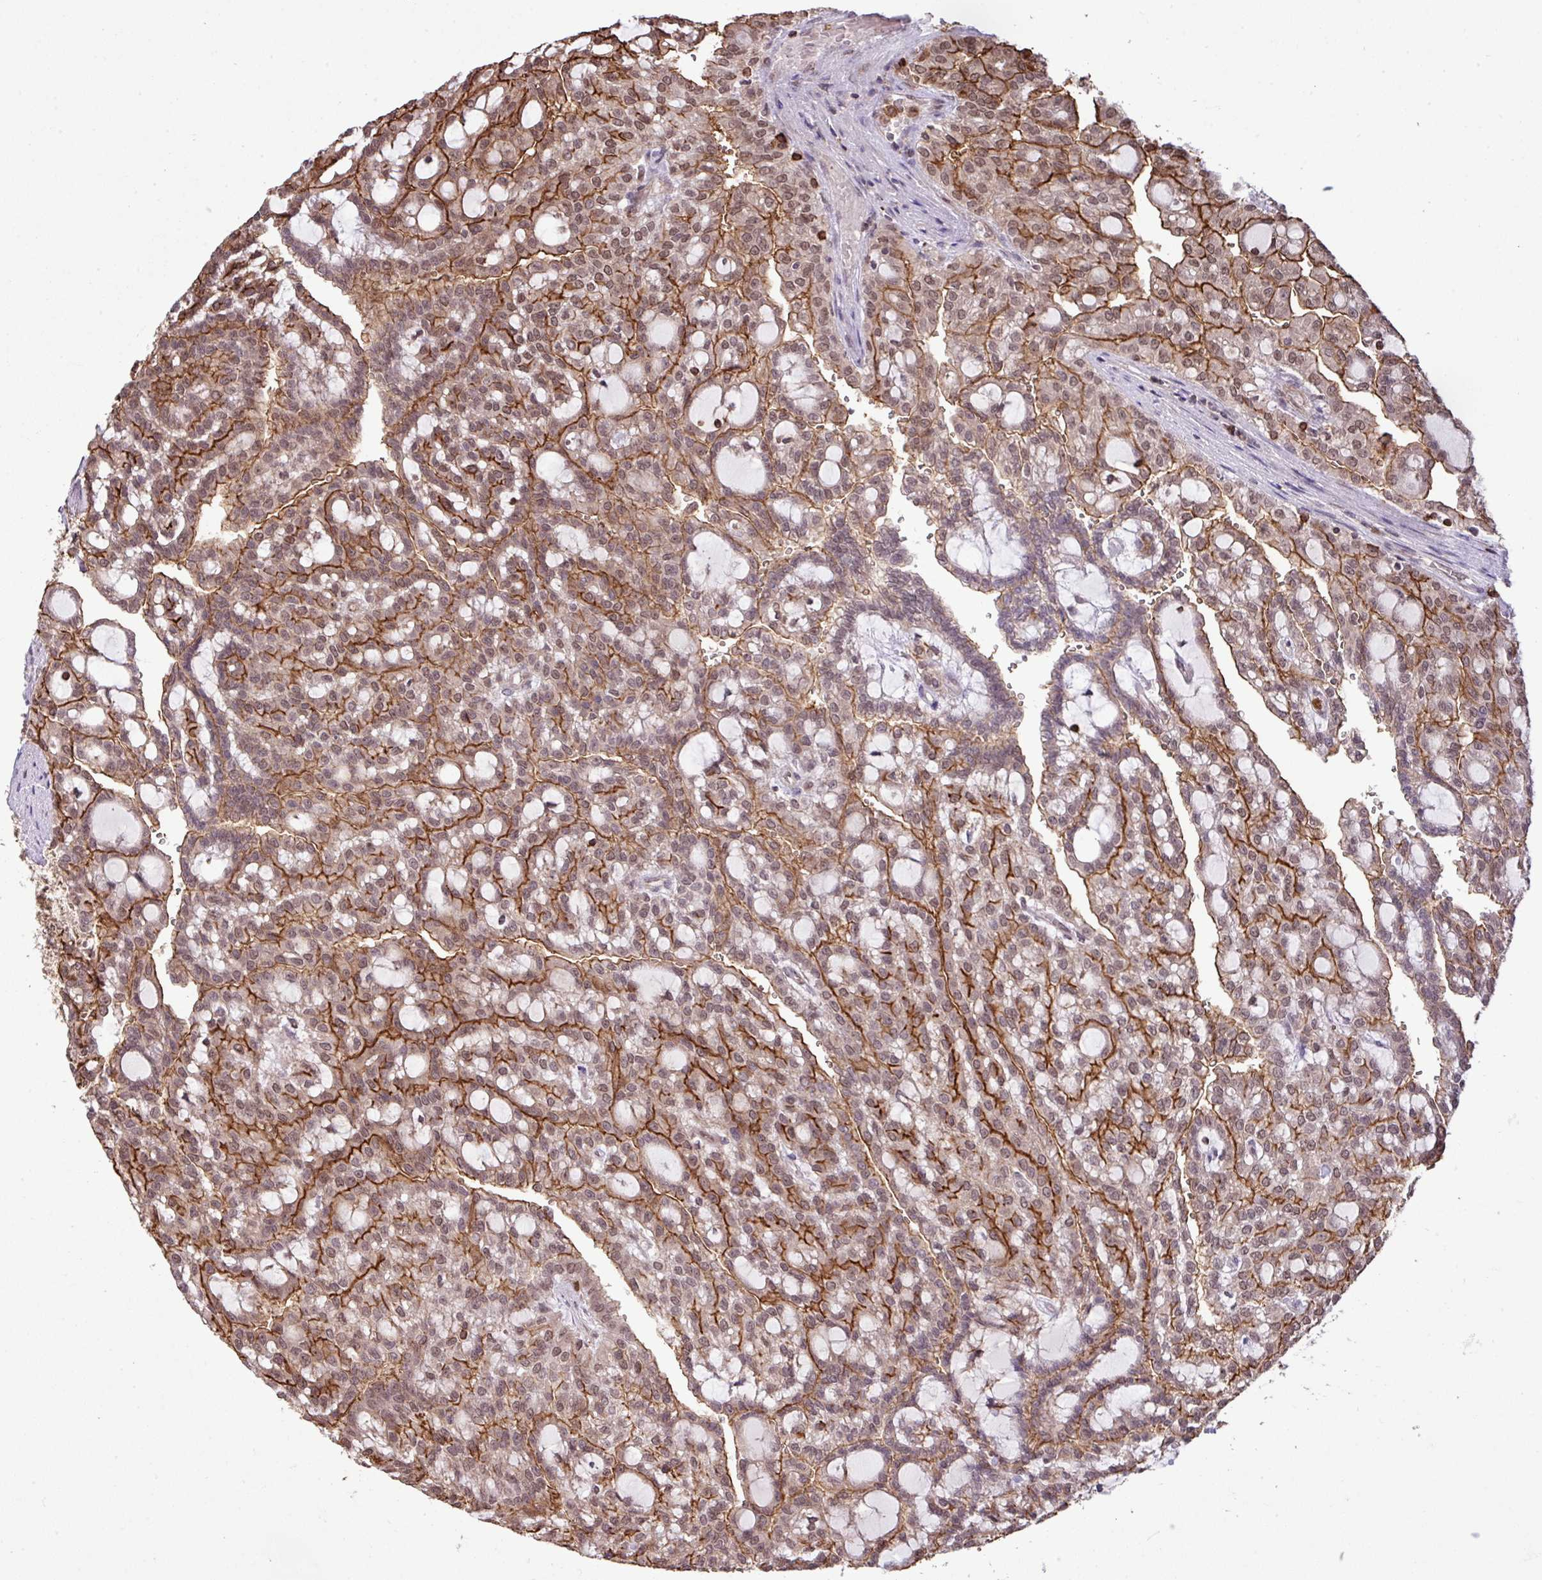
{"staining": {"intensity": "moderate", "quantity": "25%-75%", "location": "nuclear"}, "tissue": "renal cancer", "cell_type": "Tumor cells", "image_type": "cancer", "snomed": [{"axis": "morphology", "description": "Adenocarcinoma, NOS"}, {"axis": "topography", "description": "Kidney"}], "caption": "A brown stain shows moderate nuclear positivity of a protein in human adenocarcinoma (renal) tumor cells. (Stains: DAB in brown, nuclei in blue, Microscopy: brightfield microscopy at high magnification).", "gene": "GON7", "patient": {"sex": "male", "age": 63}}